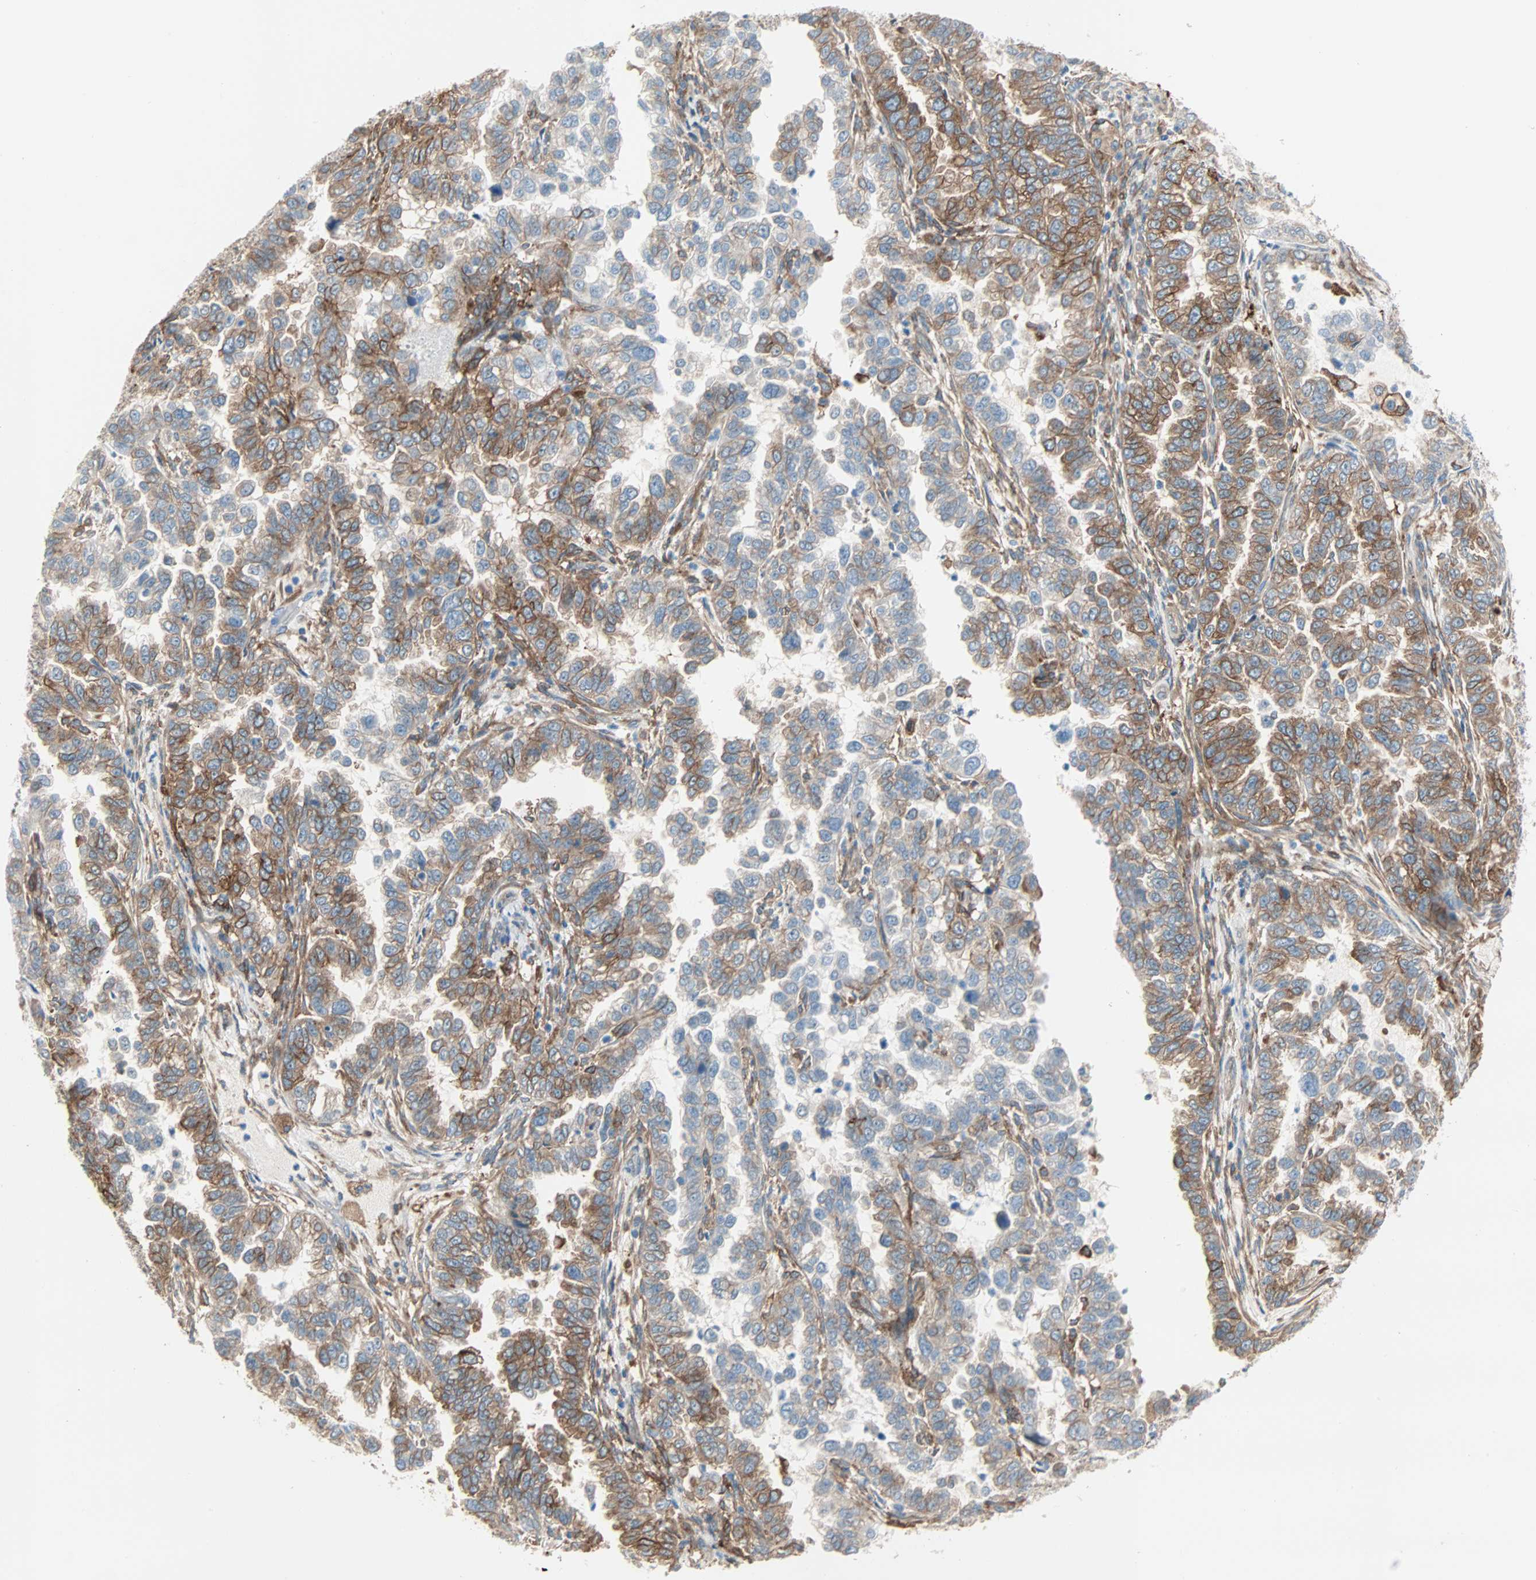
{"staining": {"intensity": "moderate", "quantity": ">75%", "location": "cytoplasmic/membranous"}, "tissue": "endometrial cancer", "cell_type": "Tumor cells", "image_type": "cancer", "snomed": [{"axis": "morphology", "description": "Adenocarcinoma, NOS"}, {"axis": "topography", "description": "Endometrium"}], "caption": "Protein expression analysis of endometrial cancer (adenocarcinoma) exhibits moderate cytoplasmic/membranous staining in approximately >75% of tumor cells. (Brightfield microscopy of DAB IHC at high magnification).", "gene": "EPB41L2", "patient": {"sex": "female", "age": 85}}